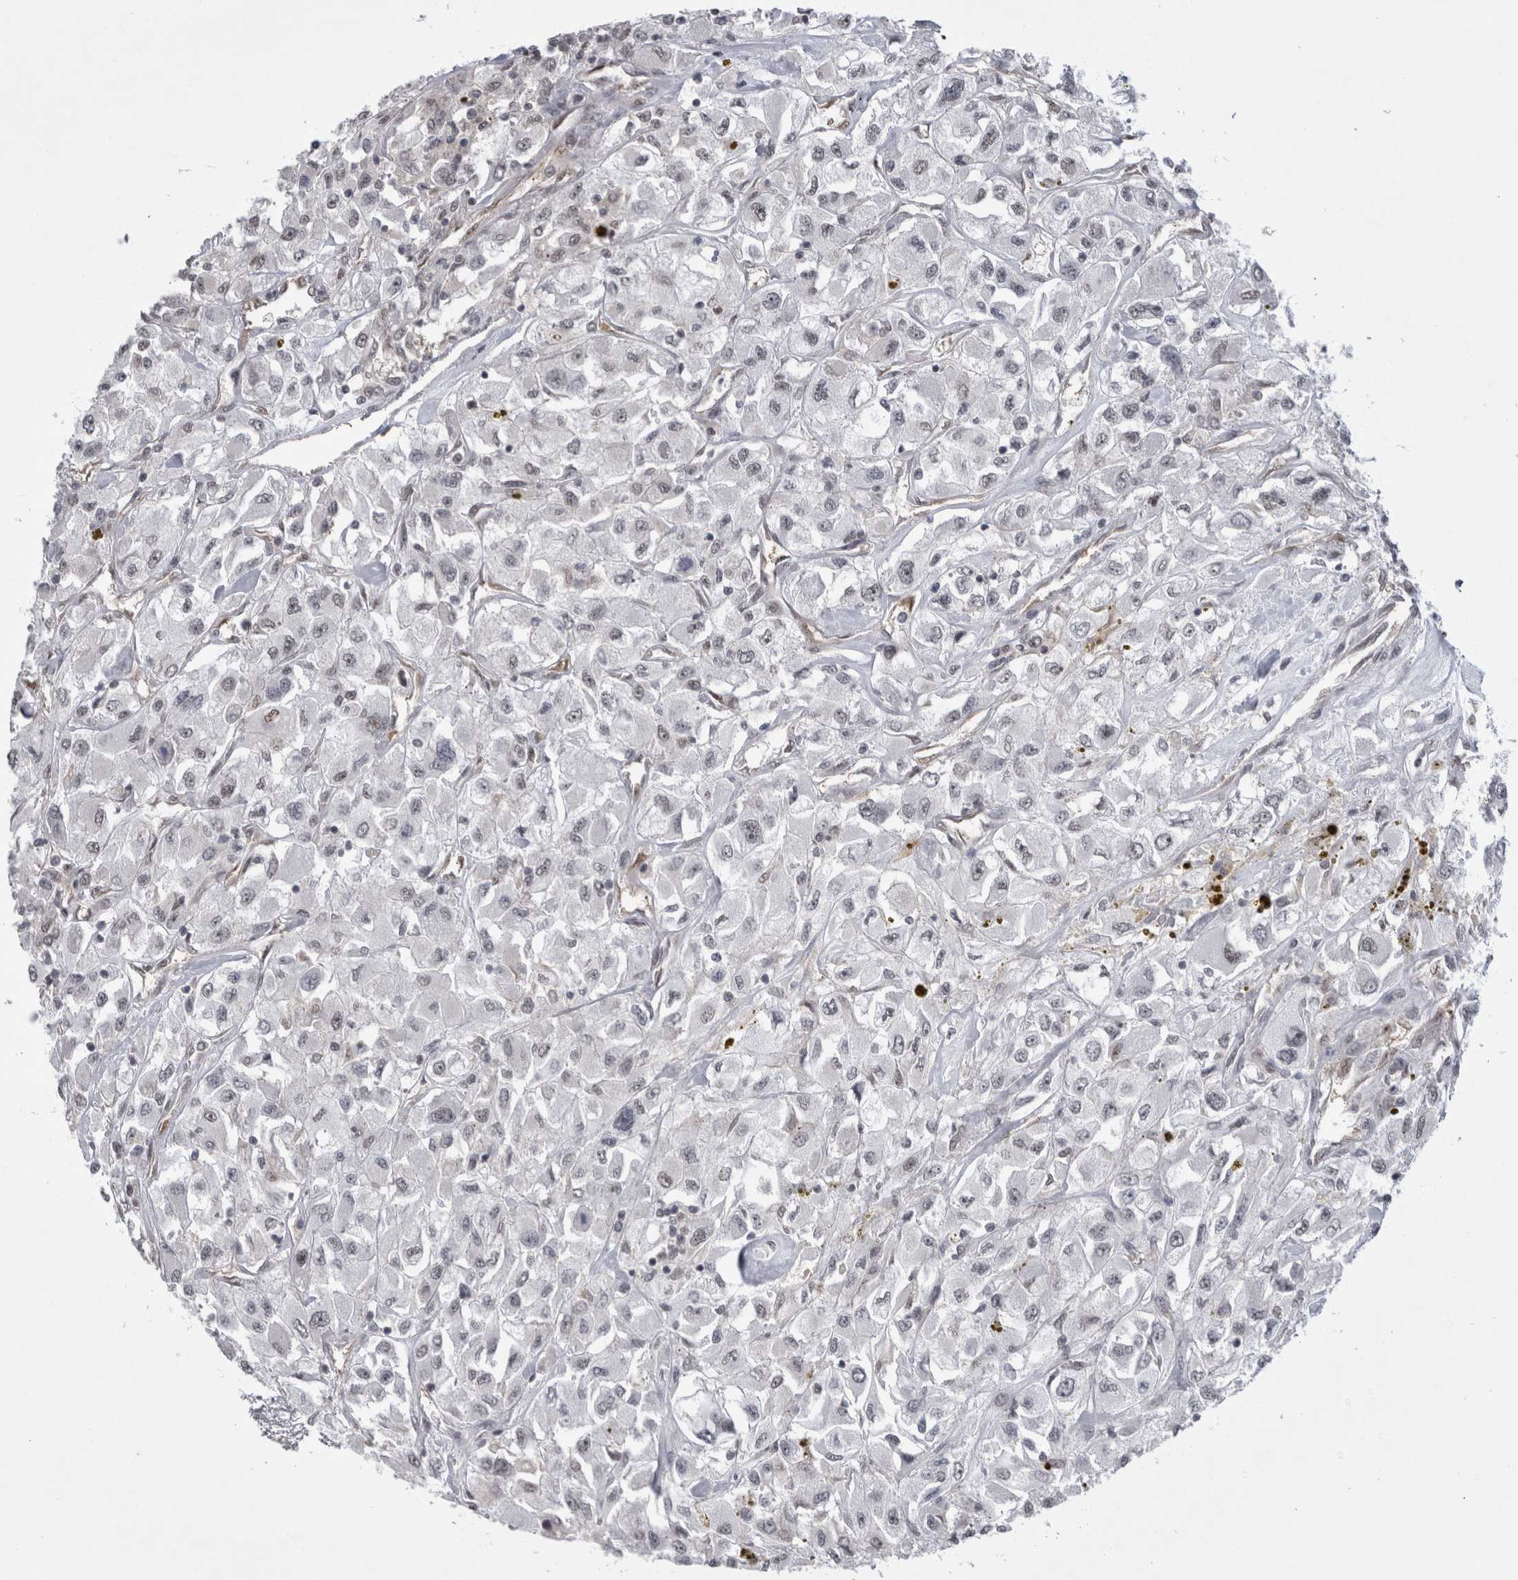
{"staining": {"intensity": "negative", "quantity": "none", "location": "none"}, "tissue": "renal cancer", "cell_type": "Tumor cells", "image_type": "cancer", "snomed": [{"axis": "morphology", "description": "Adenocarcinoma, NOS"}, {"axis": "topography", "description": "Kidney"}], "caption": "A photomicrograph of adenocarcinoma (renal) stained for a protein displays no brown staining in tumor cells. (Stains: DAB (3,3'-diaminobenzidine) IHC with hematoxylin counter stain, Microscopy: brightfield microscopy at high magnification).", "gene": "PSMB2", "patient": {"sex": "female", "age": 52}}